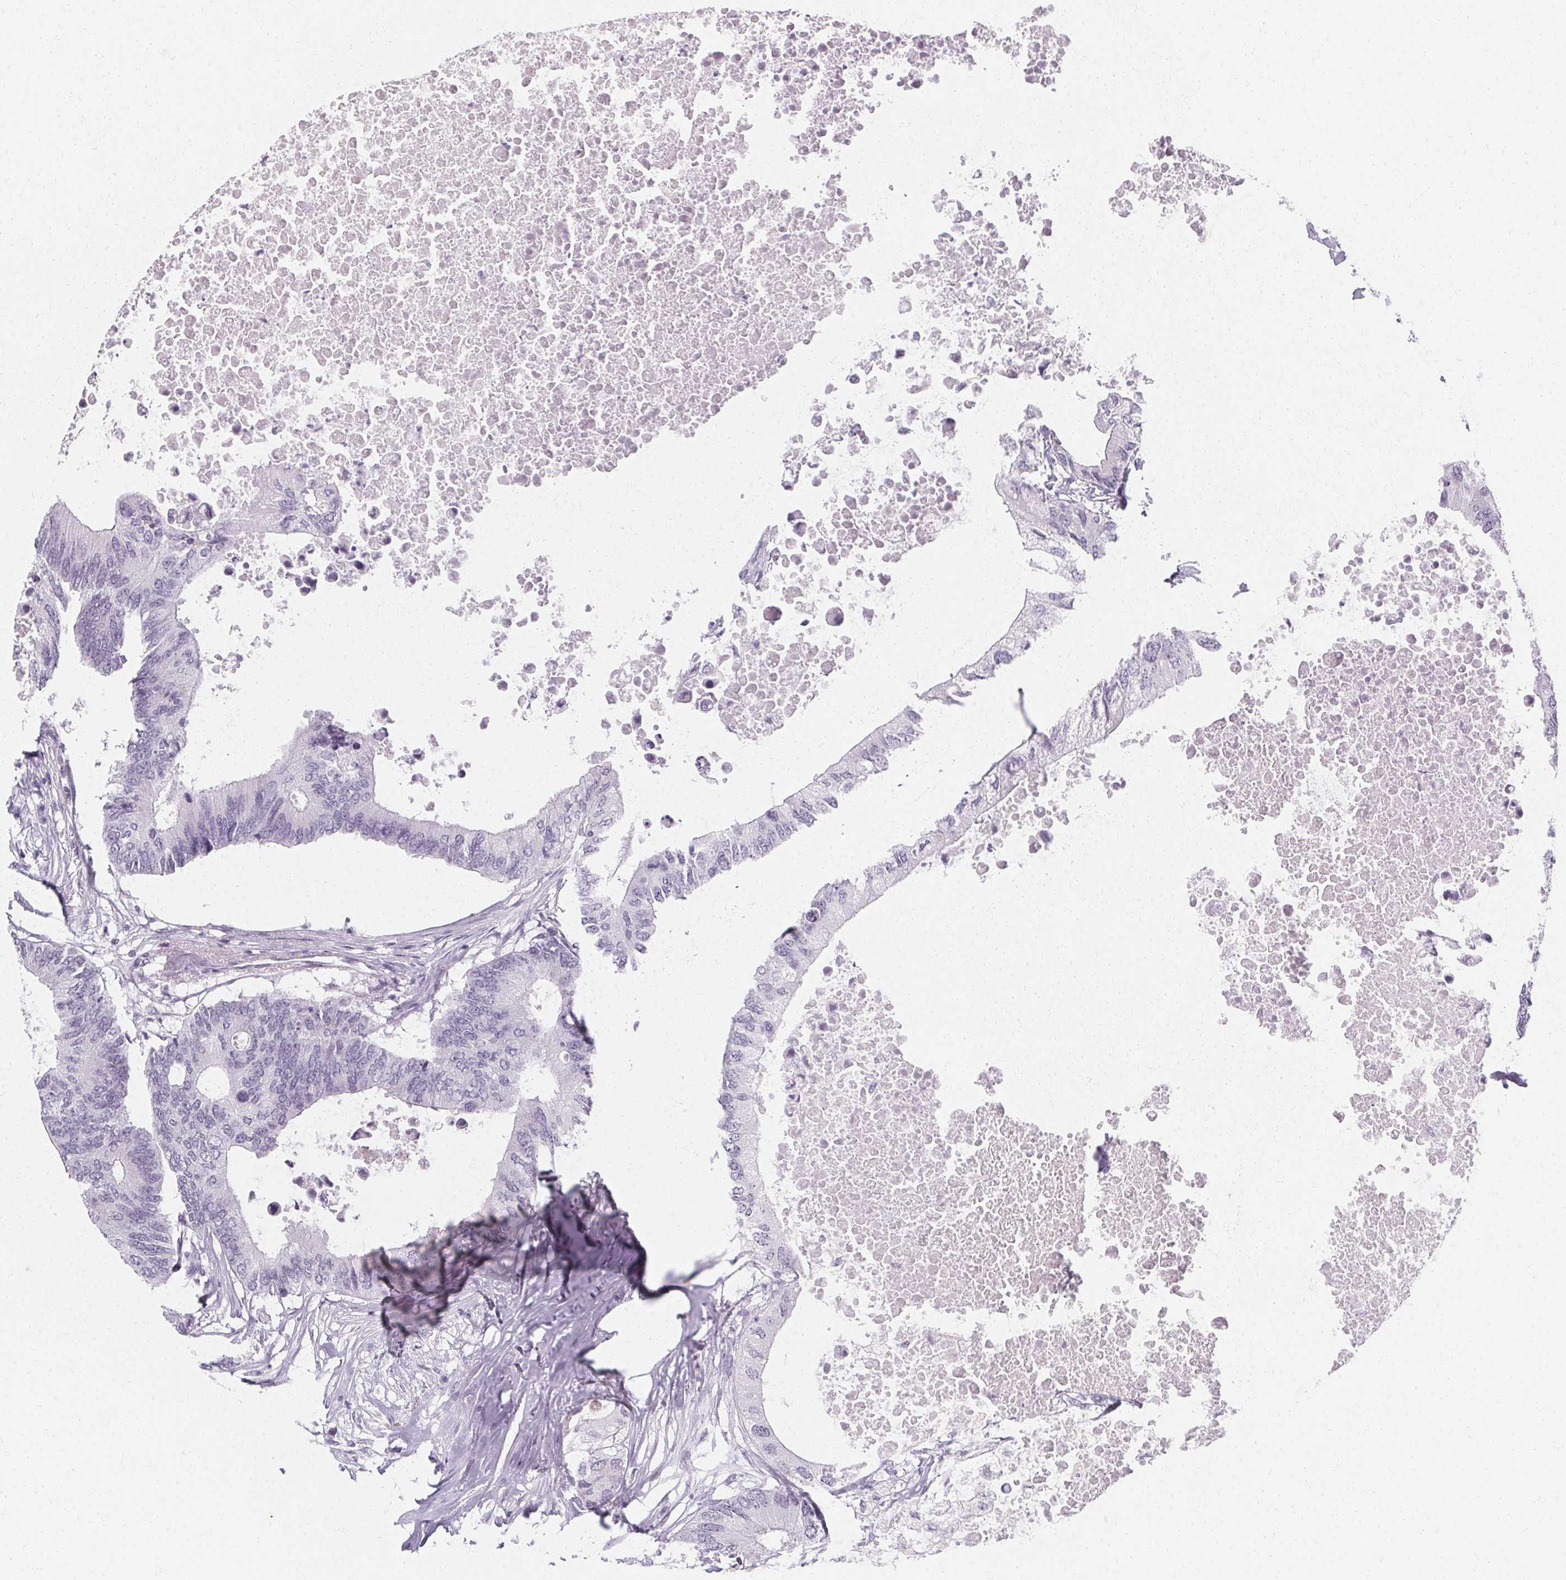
{"staining": {"intensity": "negative", "quantity": "none", "location": "none"}, "tissue": "colorectal cancer", "cell_type": "Tumor cells", "image_type": "cancer", "snomed": [{"axis": "morphology", "description": "Adenocarcinoma, NOS"}, {"axis": "topography", "description": "Colon"}], "caption": "Tumor cells show no significant expression in colorectal adenocarcinoma. The staining was performed using DAB (3,3'-diaminobenzidine) to visualize the protein expression in brown, while the nuclei were stained in blue with hematoxylin (Magnification: 20x).", "gene": "SYNPR", "patient": {"sex": "male", "age": 71}}